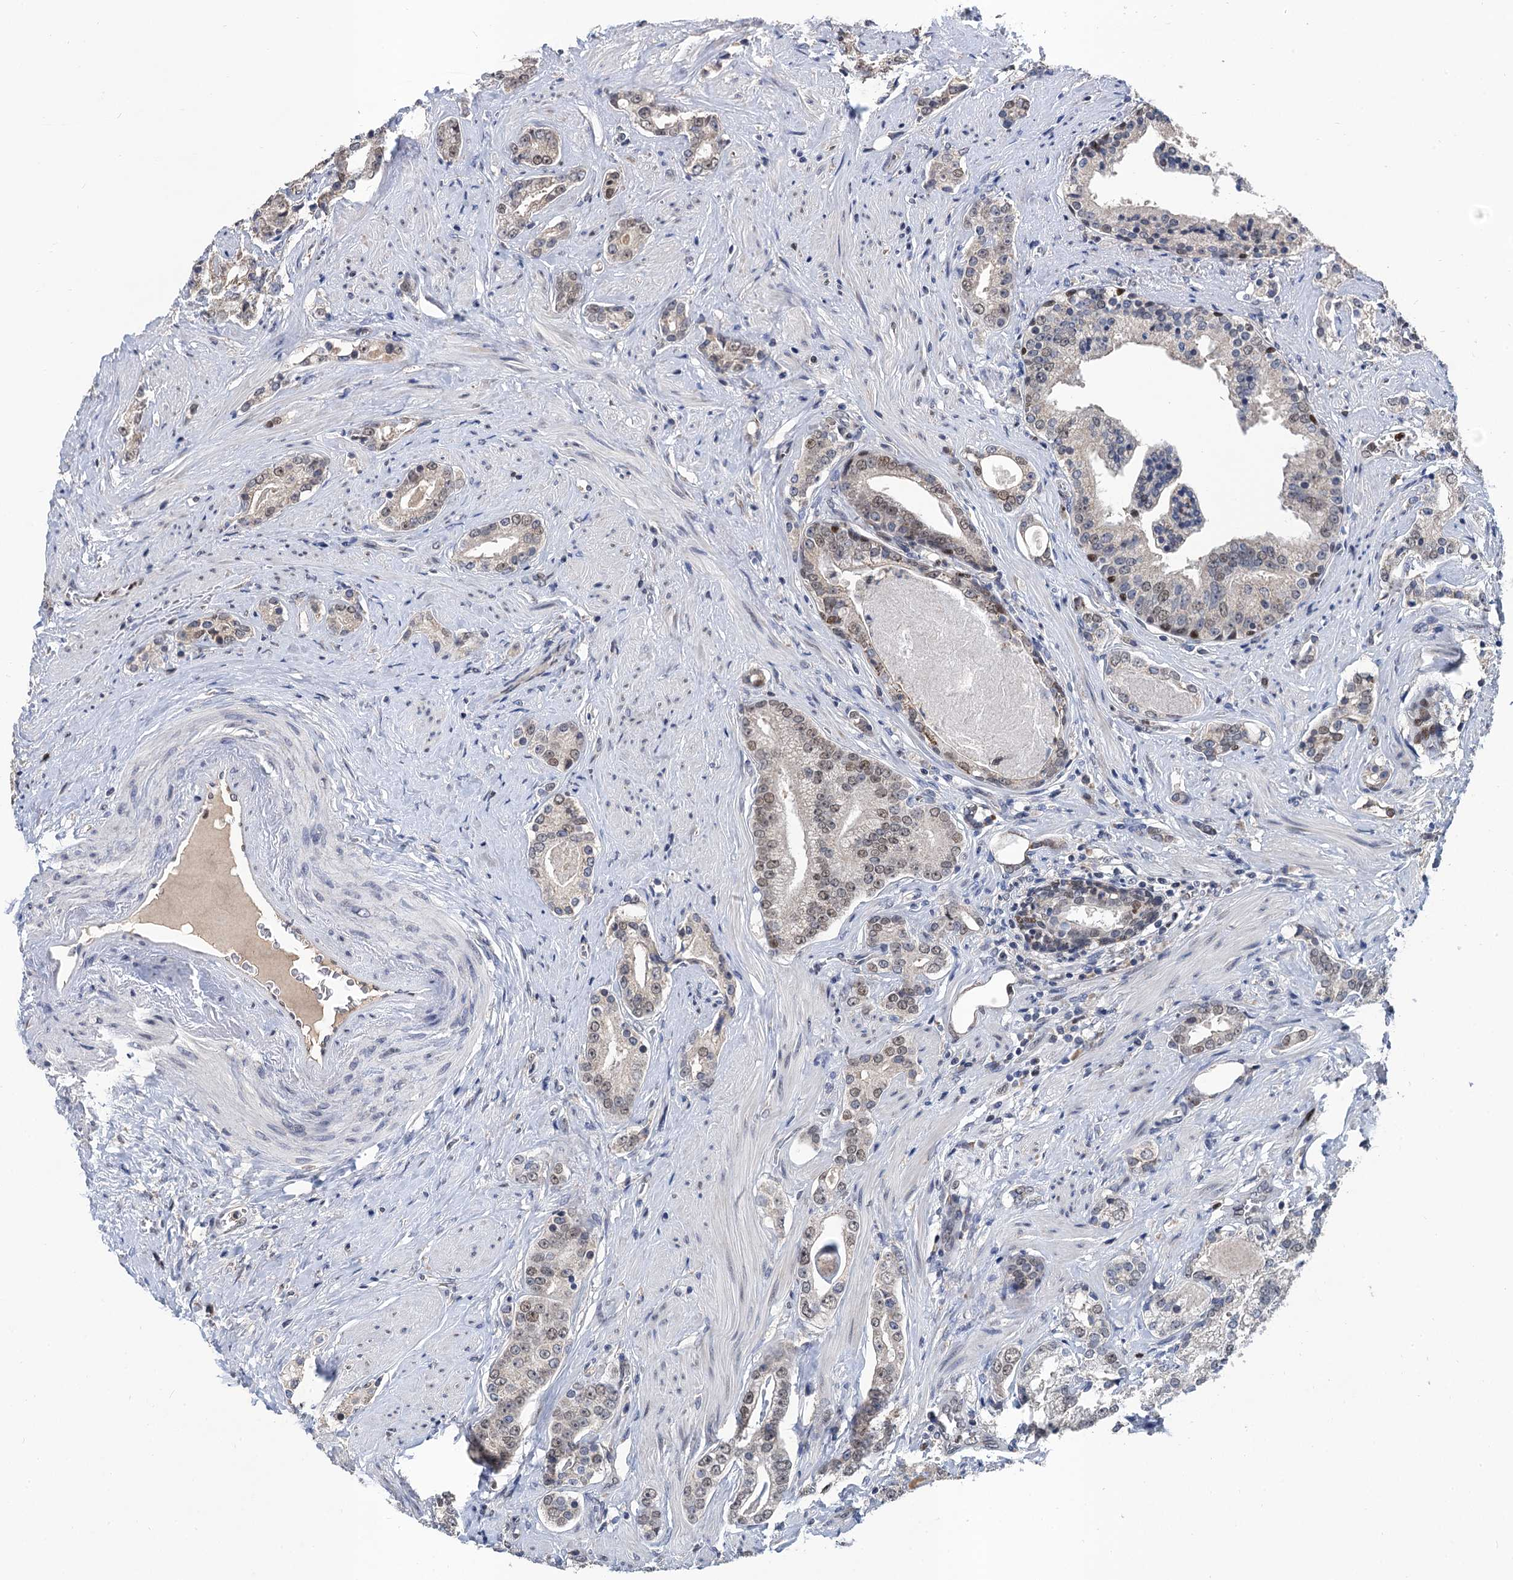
{"staining": {"intensity": "weak", "quantity": "<25%", "location": "nuclear"}, "tissue": "prostate cancer", "cell_type": "Tumor cells", "image_type": "cancer", "snomed": [{"axis": "morphology", "description": "Adenocarcinoma, High grade"}, {"axis": "topography", "description": "Prostate"}], "caption": "Immunohistochemical staining of prostate cancer (high-grade adenocarcinoma) shows no significant positivity in tumor cells.", "gene": "TSEN34", "patient": {"sex": "male", "age": 58}}